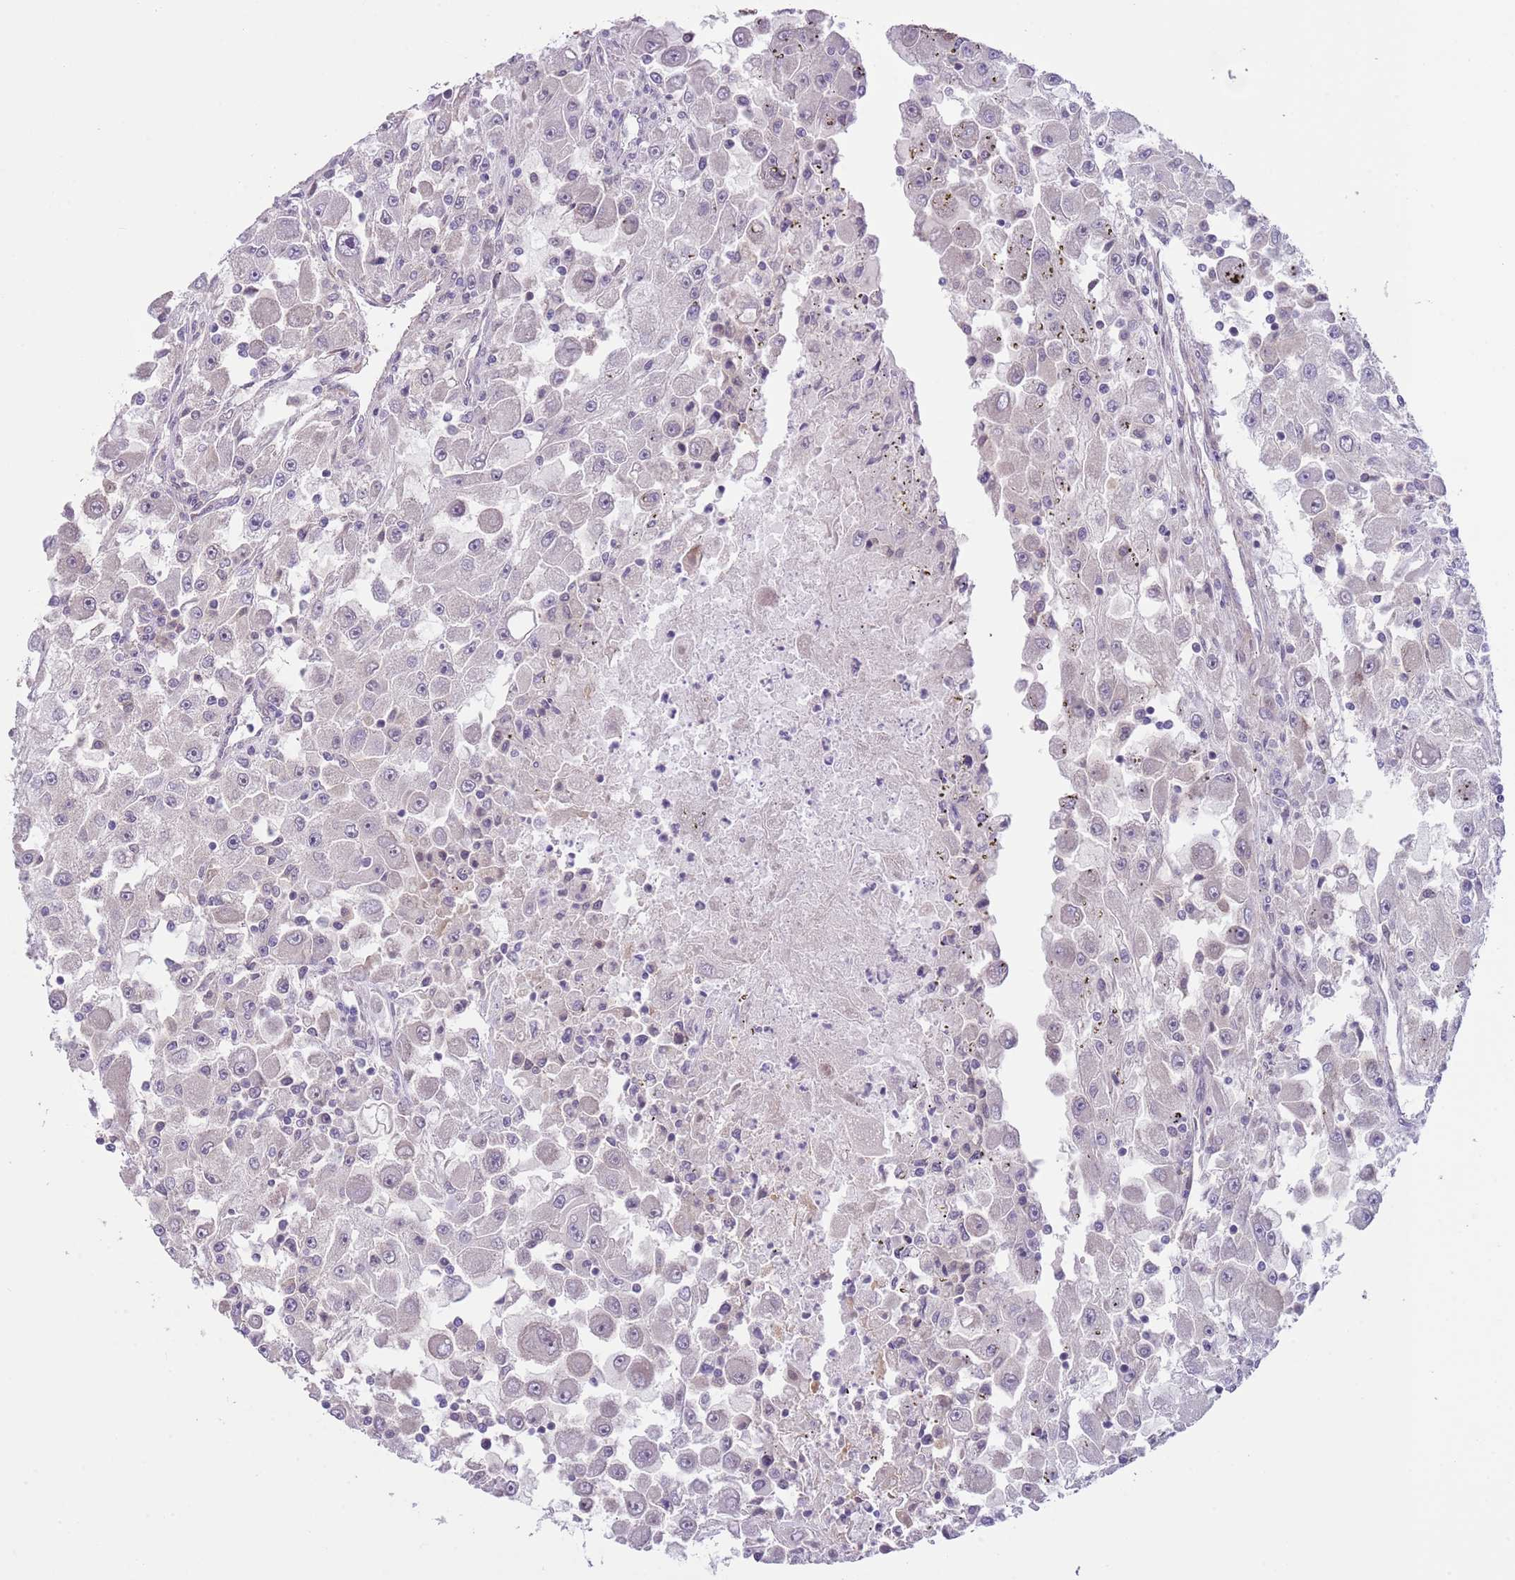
{"staining": {"intensity": "negative", "quantity": "none", "location": "none"}, "tissue": "renal cancer", "cell_type": "Tumor cells", "image_type": "cancer", "snomed": [{"axis": "morphology", "description": "Adenocarcinoma, NOS"}, {"axis": "topography", "description": "Kidney"}], "caption": "This is an IHC image of renal adenocarcinoma. There is no staining in tumor cells.", "gene": "COPE", "patient": {"sex": "female", "age": 67}}